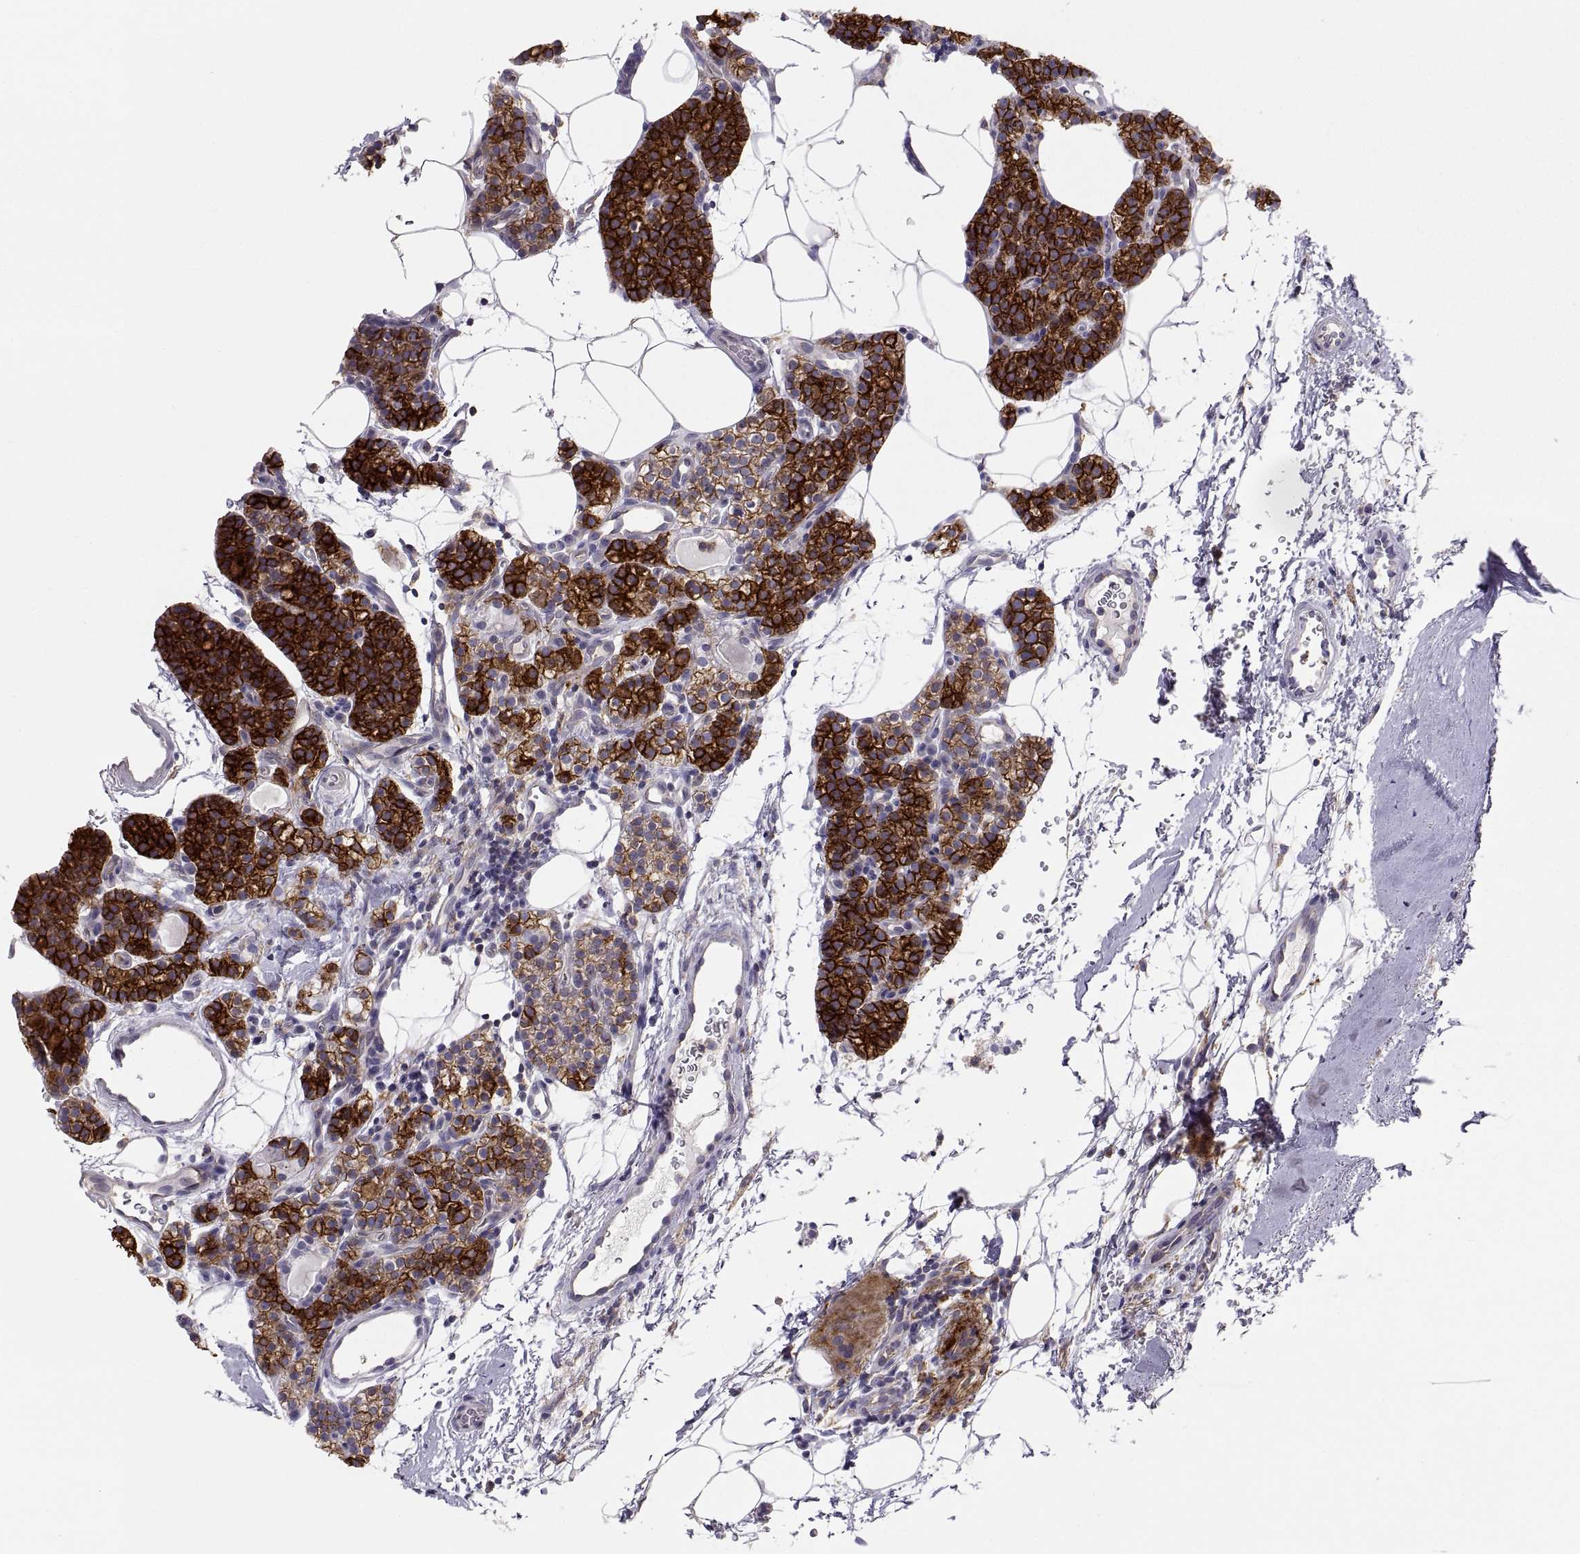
{"staining": {"intensity": "strong", "quantity": ">75%", "location": "cytoplasmic/membranous"}, "tissue": "parathyroid gland", "cell_type": "Glandular cells", "image_type": "normal", "snomed": [{"axis": "morphology", "description": "Normal tissue, NOS"}, {"axis": "topography", "description": "Parathyroid gland"}], "caption": "IHC of unremarkable human parathyroid gland shows high levels of strong cytoplasmic/membranous positivity in about >75% of glandular cells. The staining was performed using DAB, with brown indicating positive protein expression. Nuclei are stained blue with hematoxylin.", "gene": "RALB", "patient": {"sex": "female", "age": 67}}